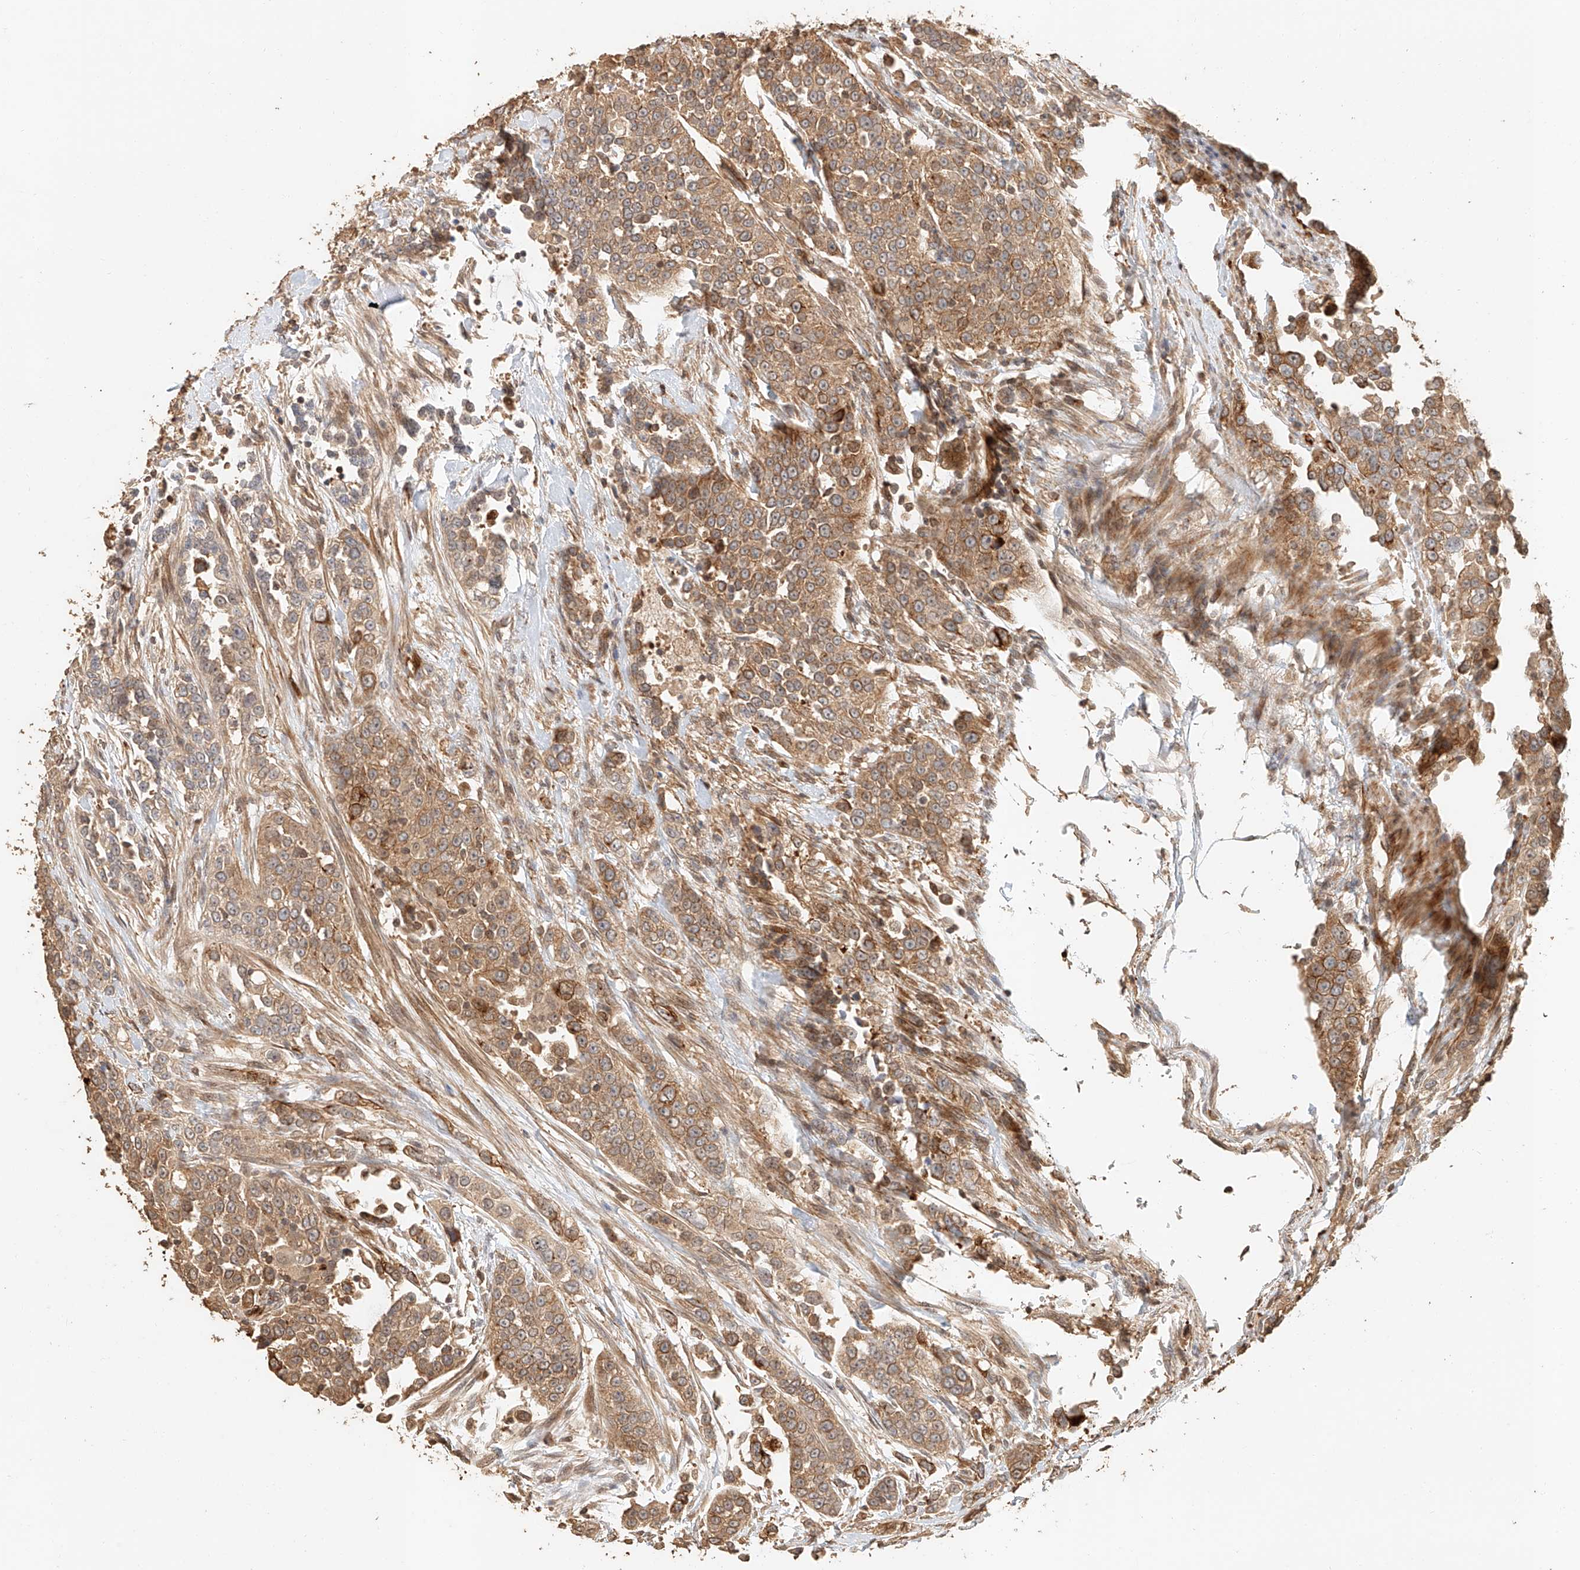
{"staining": {"intensity": "moderate", "quantity": ">75%", "location": "cytoplasmic/membranous"}, "tissue": "urothelial cancer", "cell_type": "Tumor cells", "image_type": "cancer", "snomed": [{"axis": "morphology", "description": "Urothelial carcinoma, High grade"}, {"axis": "topography", "description": "Urinary bladder"}], "caption": "A medium amount of moderate cytoplasmic/membranous positivity is present in about >75% of tumor cells in urothelial cancer tissue.", "gene": "NAP1L1", "patient": {"sex": "female", "age": 80}}